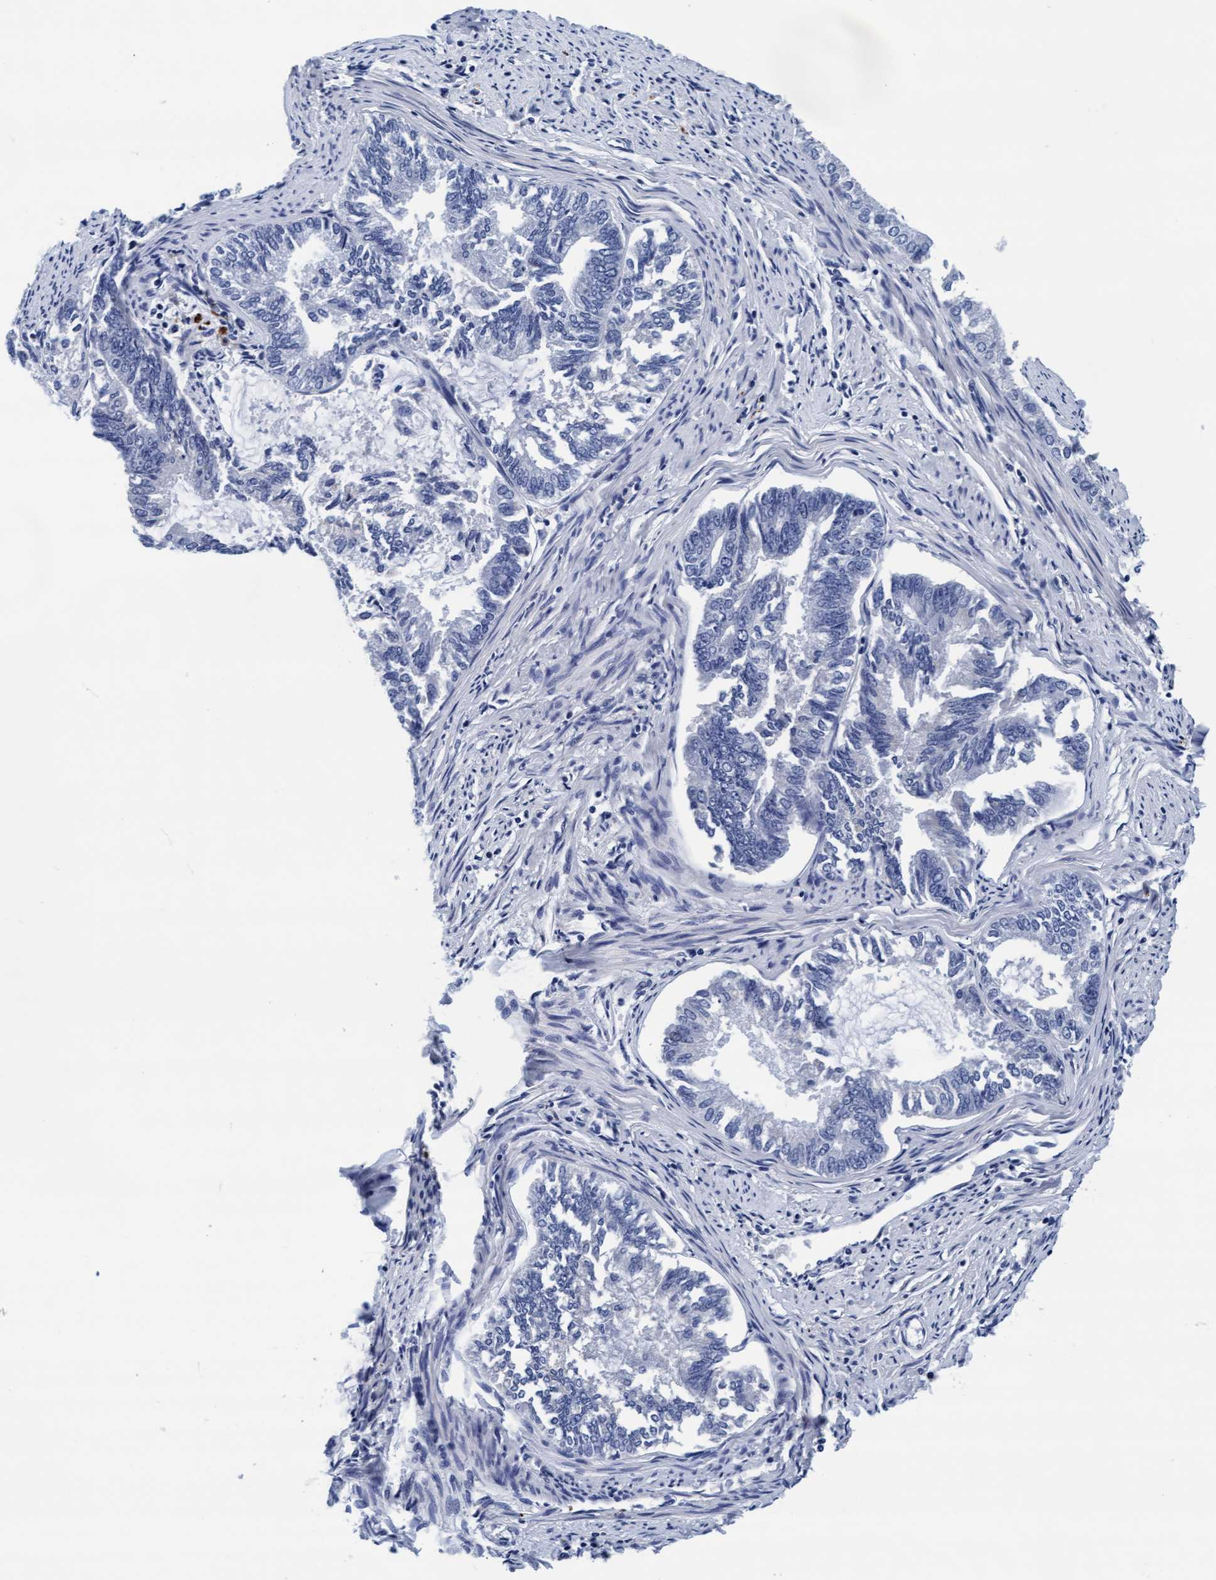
{"staining": {"intensity": "negative", "quantity": "none", "location": "none"}, "tissue": "endometrial cancer", "cell_type": "Tumor cells", "image_type": "cancer", "snomed": [{"axis": "morphology", "description": "Adenocarcinoma, NOS"}, {"axis": "topography", "description": "Endometrium"}], "caption": "Endometrial cancer was stained to show a protein in brown. There is no significant positivity in tumor cells.", "gene": "ARSG", "patient": {"sex": "female", "age": 86}}